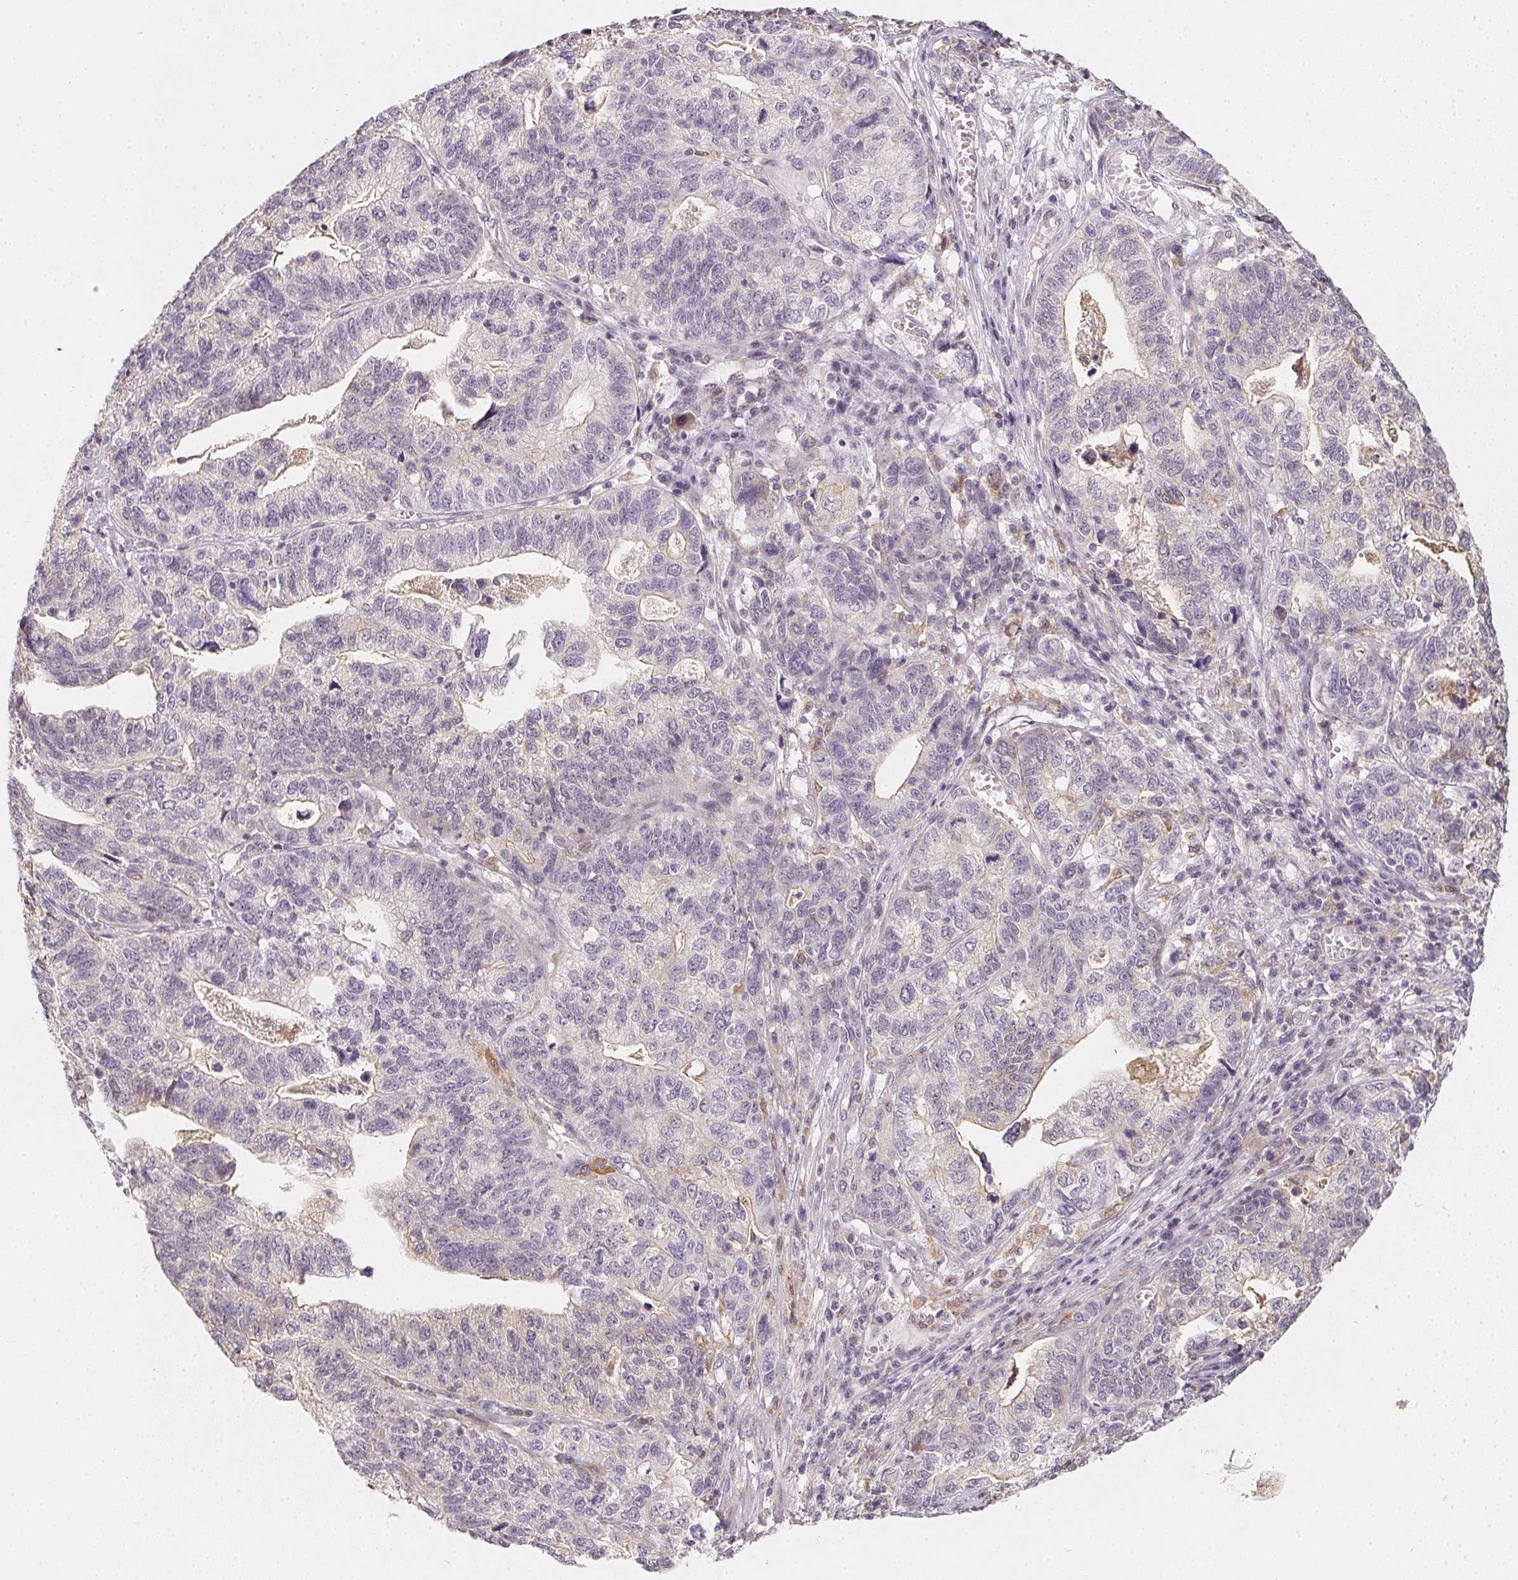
{"staining": {"intensity": "negative", "quantity": "none", "location": "none"}, "tissue": "stomach cancer", "cell_type": "Tumor cells", "image_type": "cancer", "snomed": [{"axis": "morphology", "description": "Adenocarcinoma, NOS"}, {"axis": "topography", "description": "Stomach, upper"}], "caption": "DAB (3,3'-diaminobenzidine) immunohistochemical staining of stomach cancer (adenocarcinoma) shows no significant staining in tumor cells.", "gene": "SOAT1", "patient": {"sex": "female", "age": 67}}